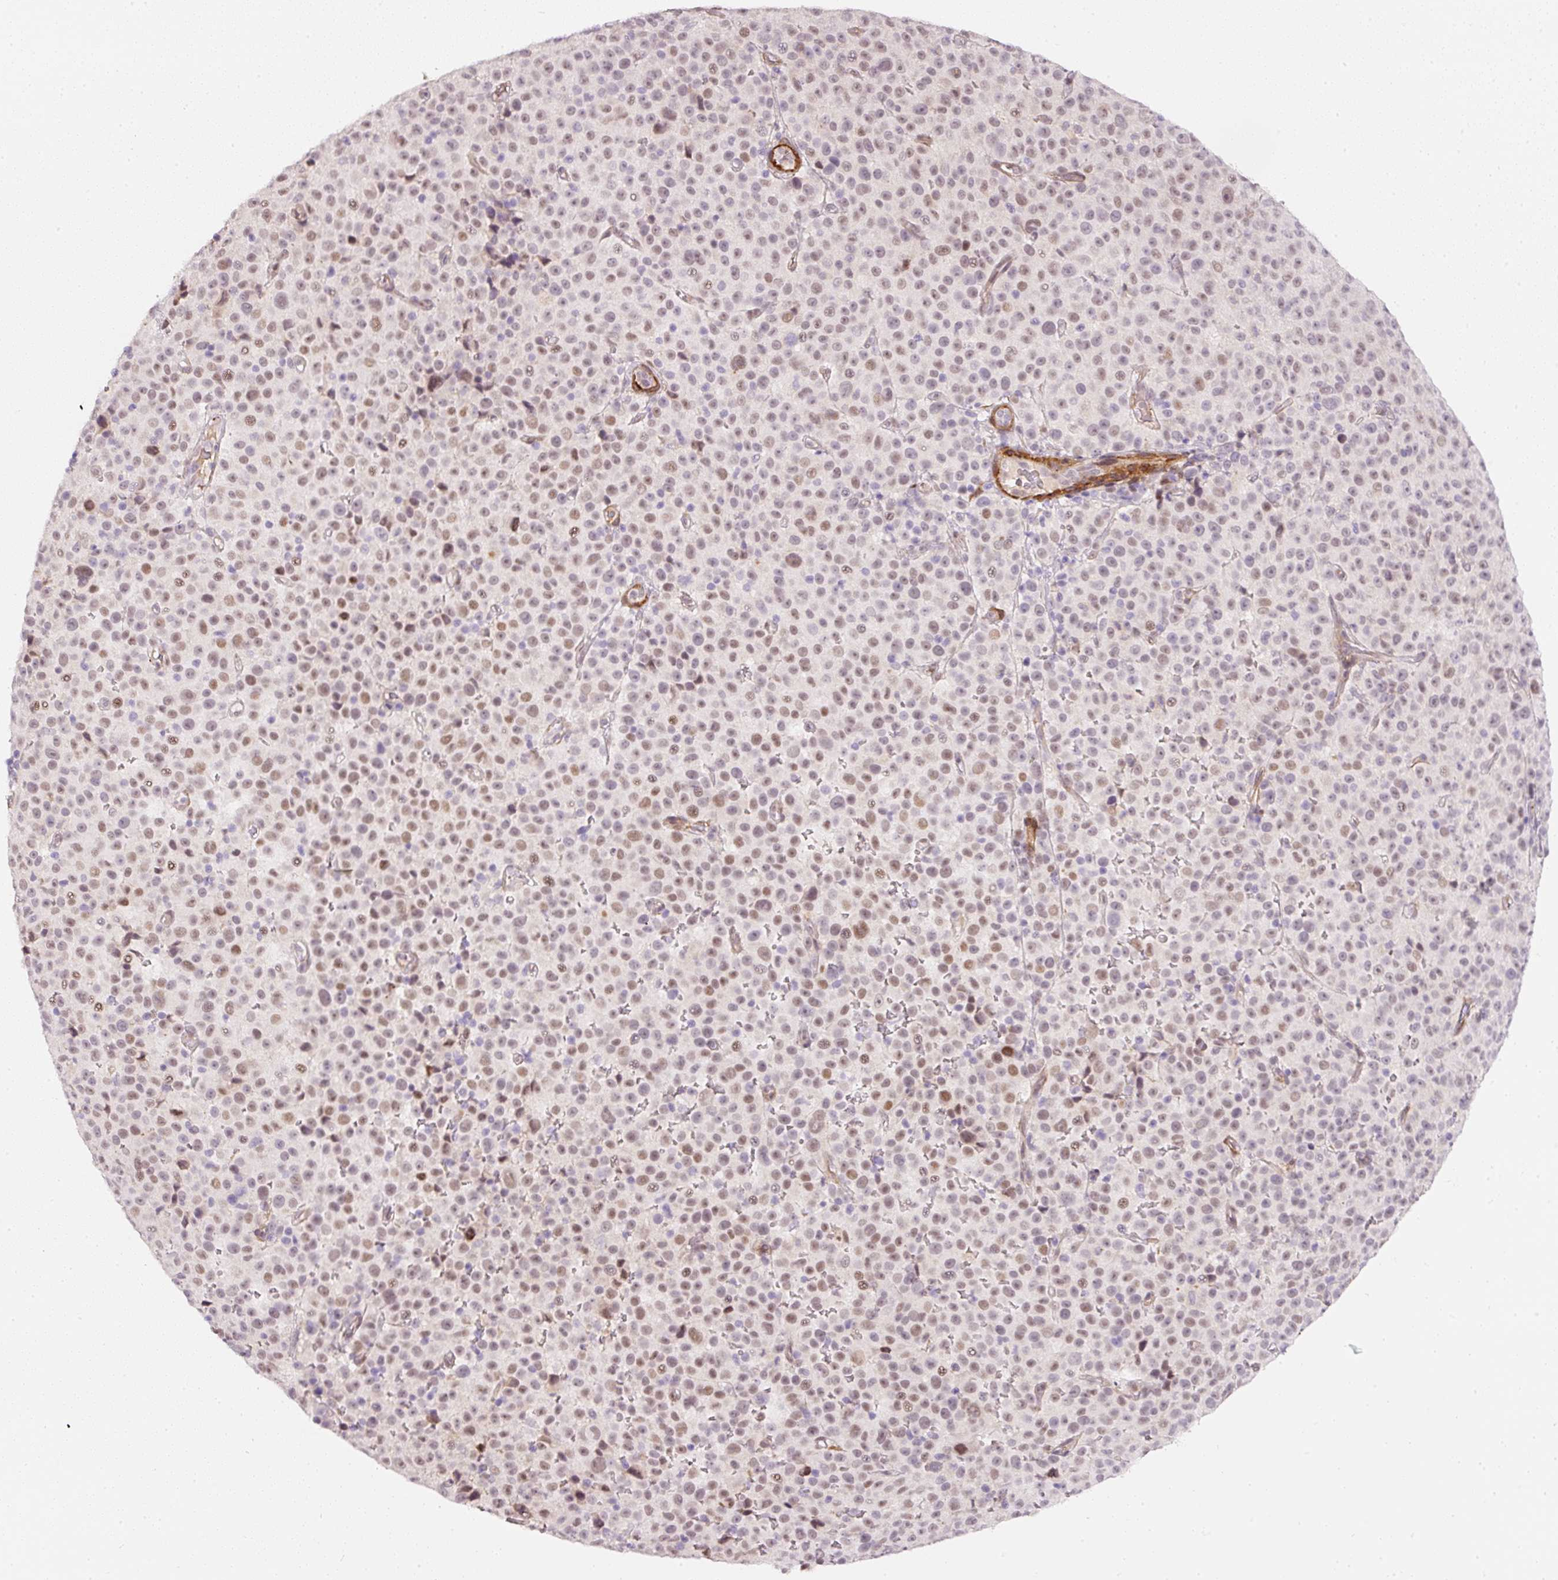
{"staining": {"intensity": "weak", "quantity": "25%-75%", "location": "nuclear"}, "tissue": "melanoma", "cell_type": "Tumor cells", "image_type": "cancer", "snomed": [{"axis": "morphology", "description": "Malignant melanoma, Metastatic site"}, {"axis": "topography", "description": "Skin"}, {"axis": "topography", "description": "Lymph node"}], "caption": "Immunohistochemical staining of melanoma demonstrates weak nuclear protein positivity in approximately 25%-75% of tumor cells.", "gene": "TOGARAM1", "patient": {"sex": "male", "age": 66}}